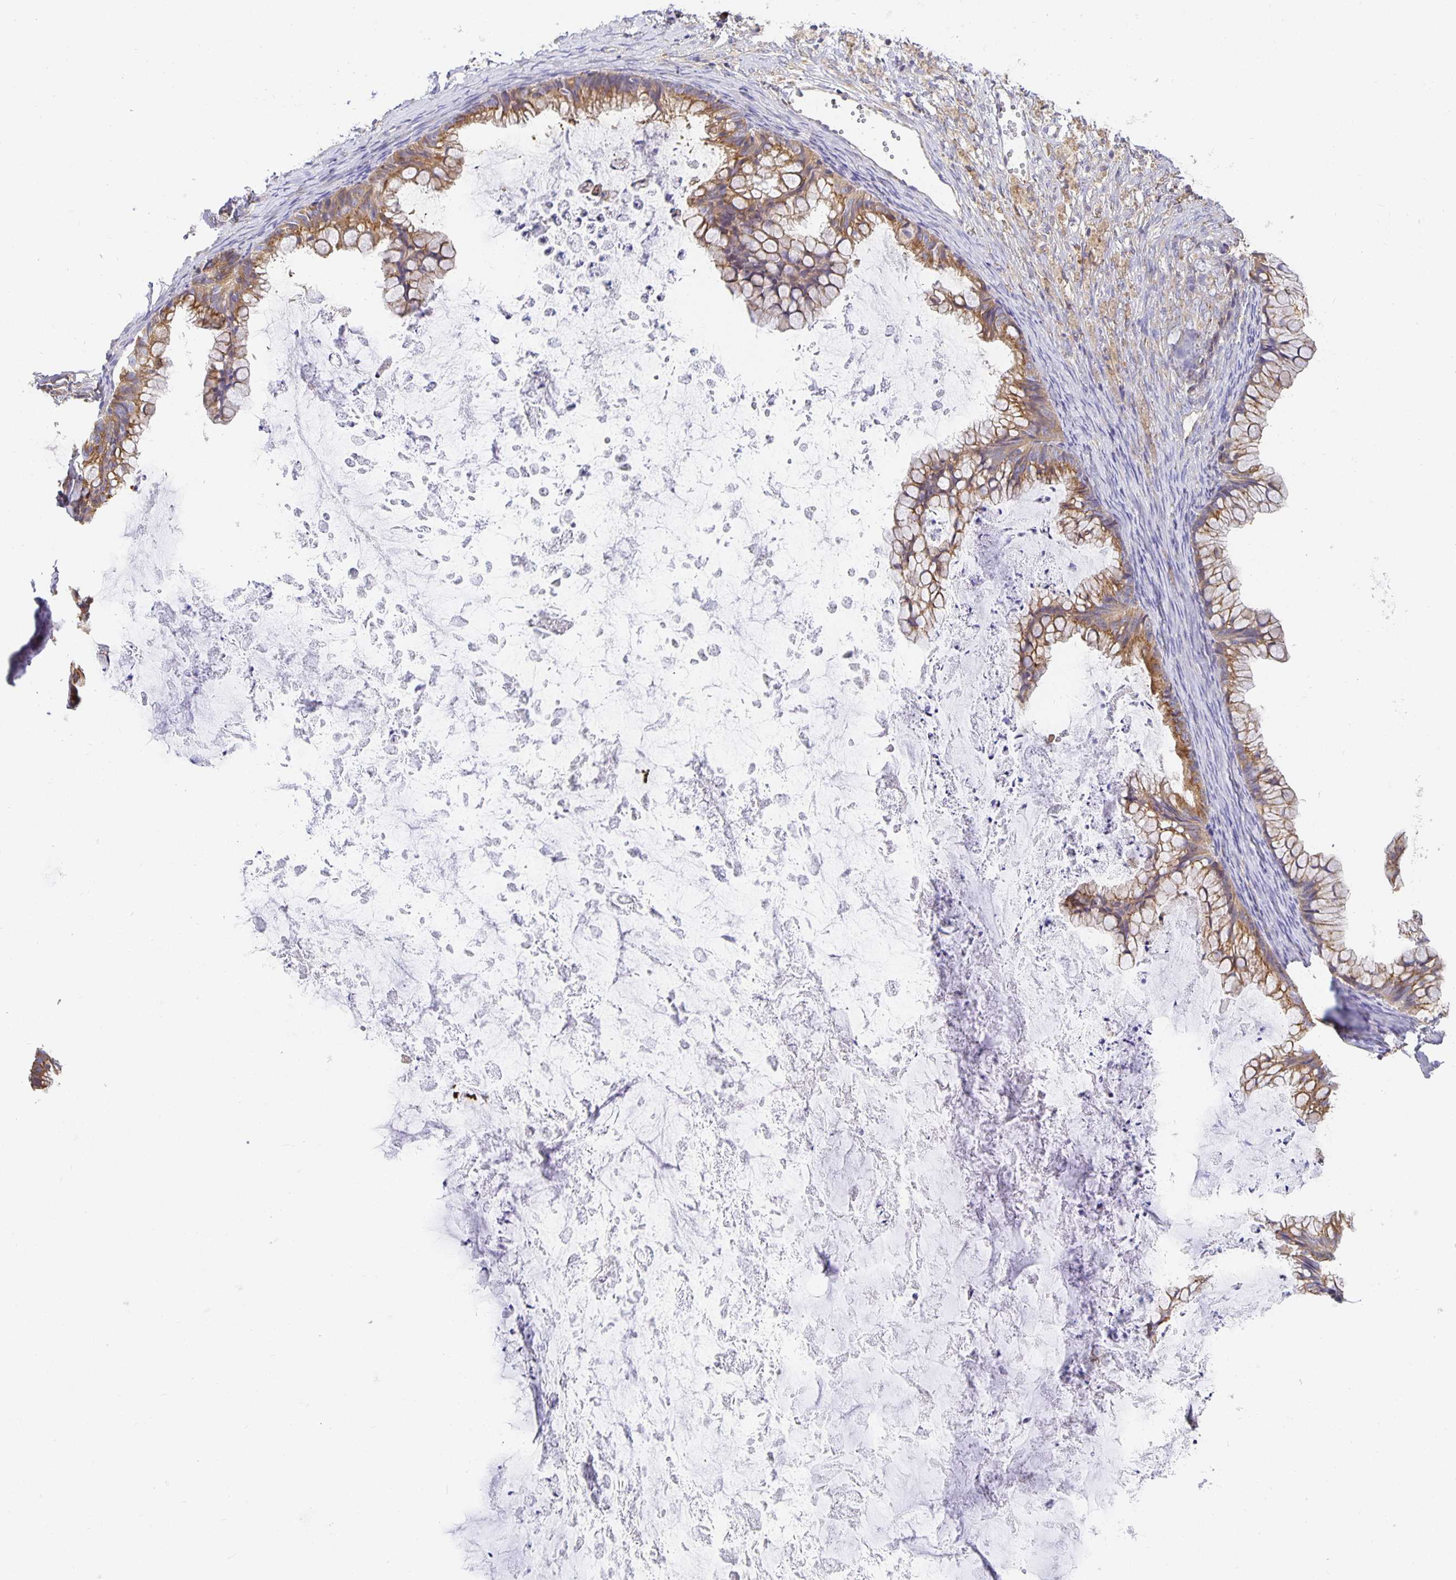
{"staining": {"intensity": "moderate", "quantity": ">75%", "location": "cytoplasmic/membranous"}, "tissue": "ovarian cancer", "cell_type": "Tumor cells", "image_type": "cancer", "snomed": [{"axis": "morphology", "description": "Cystadenocarcinoma, mucinous, NOS"}, {"axis": "topography", "description": "Ovary"}], "caption": "An image of human ovarian cancer stained for a protein exhibits moderate cytoplasmic/membranous brown staining in tumor cells.", "gene": "USO1", "patient": {"sex": "female", "age": 35}}